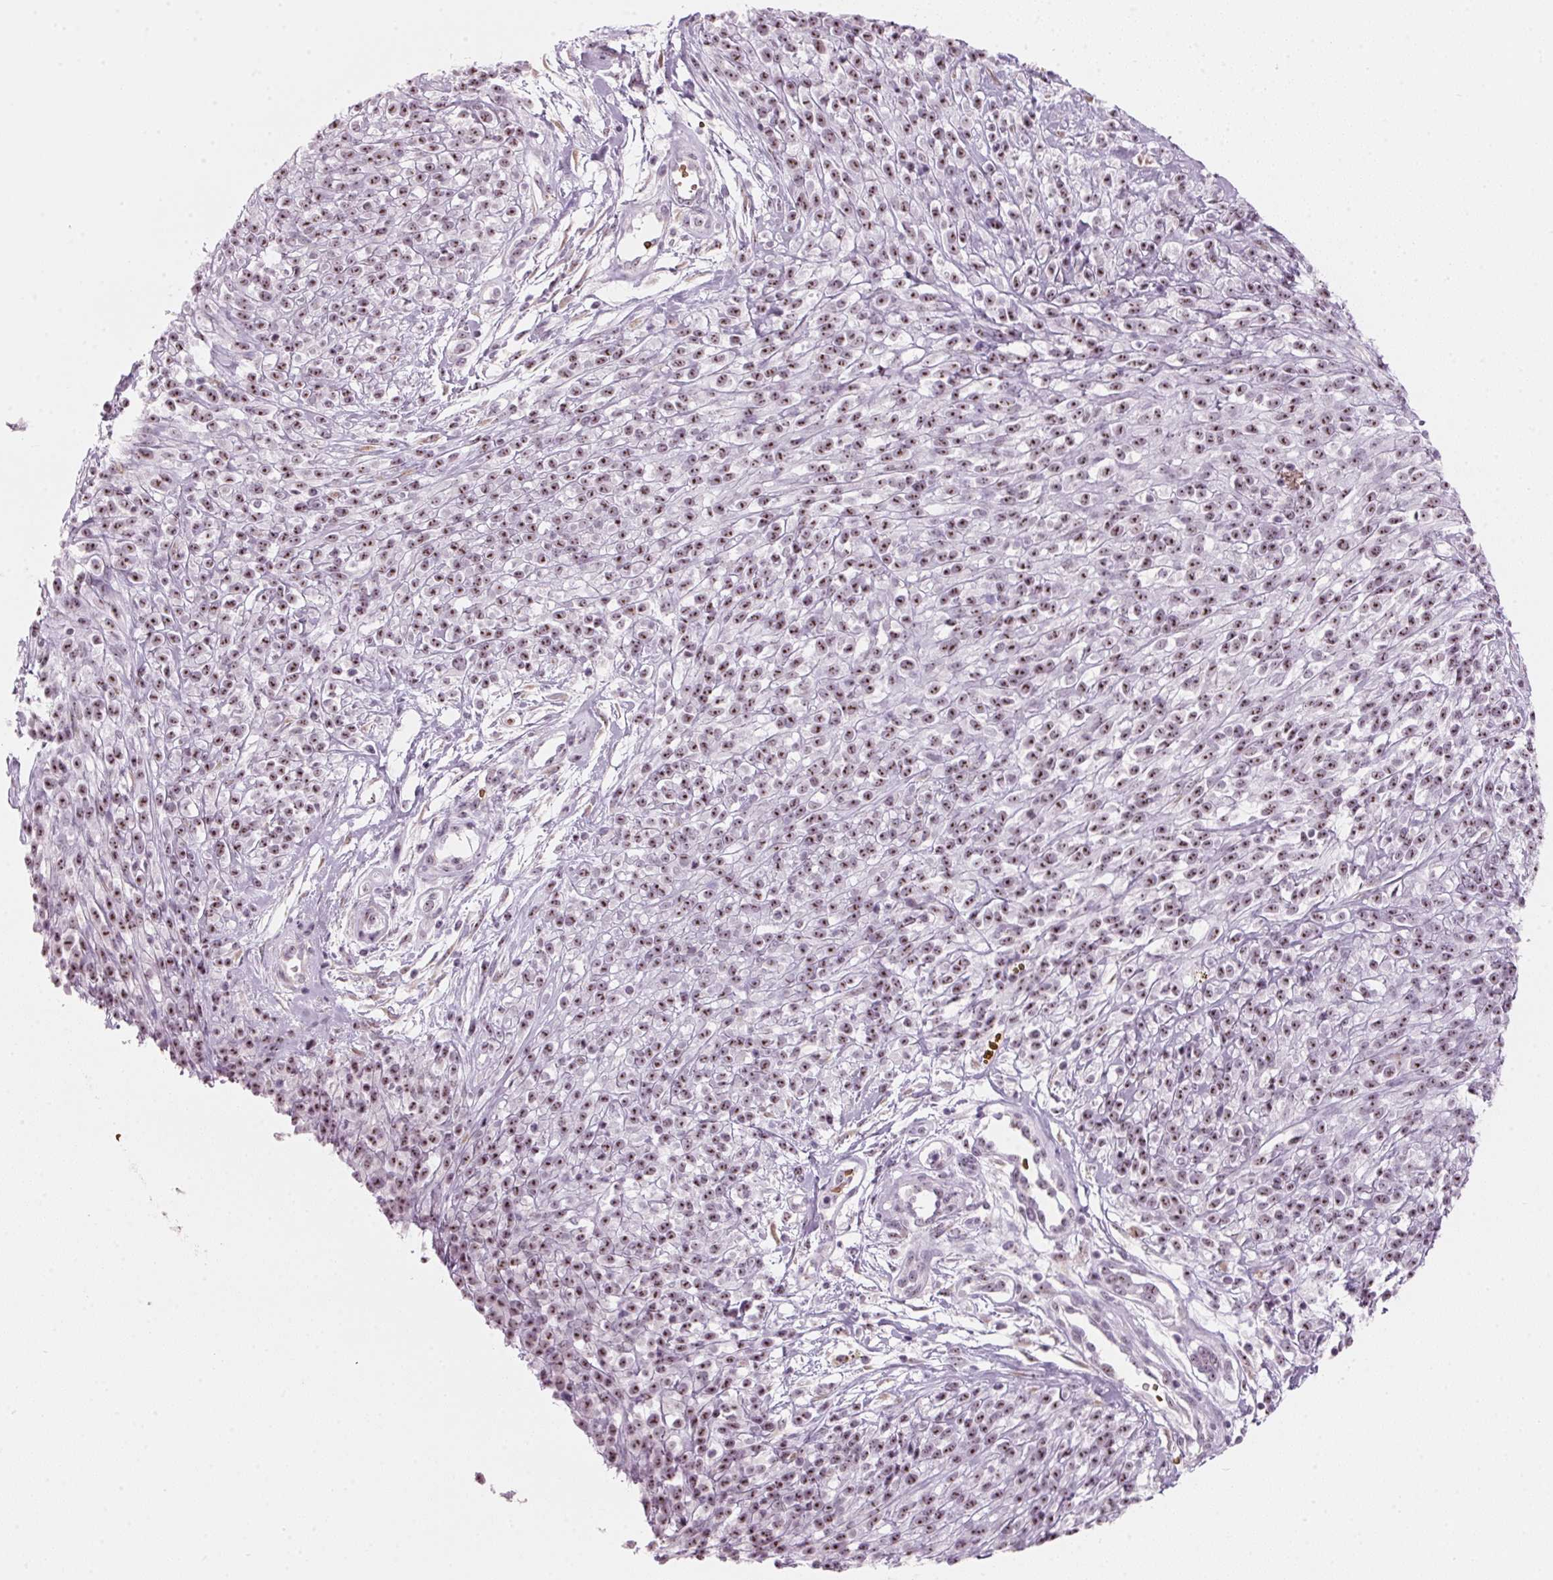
{"staining": {"intensity": "moderate", "quantity": ">75%", "location": "nuclear"}, "tissue": "melanoma", "cell_type": "Tumor cells", "image_type": "cancer", "snomed": [{"axis": "morphology", "description": "Malignant melanoma, NOS"}, {"axis": "topography", "description": "Skin"}, {"axis": "topography", "description": "Skin of trunk"}], "caption": "DAB immunohistochemical staining of human melanoma demonstrates moderate nuclear protein positivity in about >75% of tumor cells.", "gene": "DNTTIP2", "patient": {"sex": "male", "age": 74}}